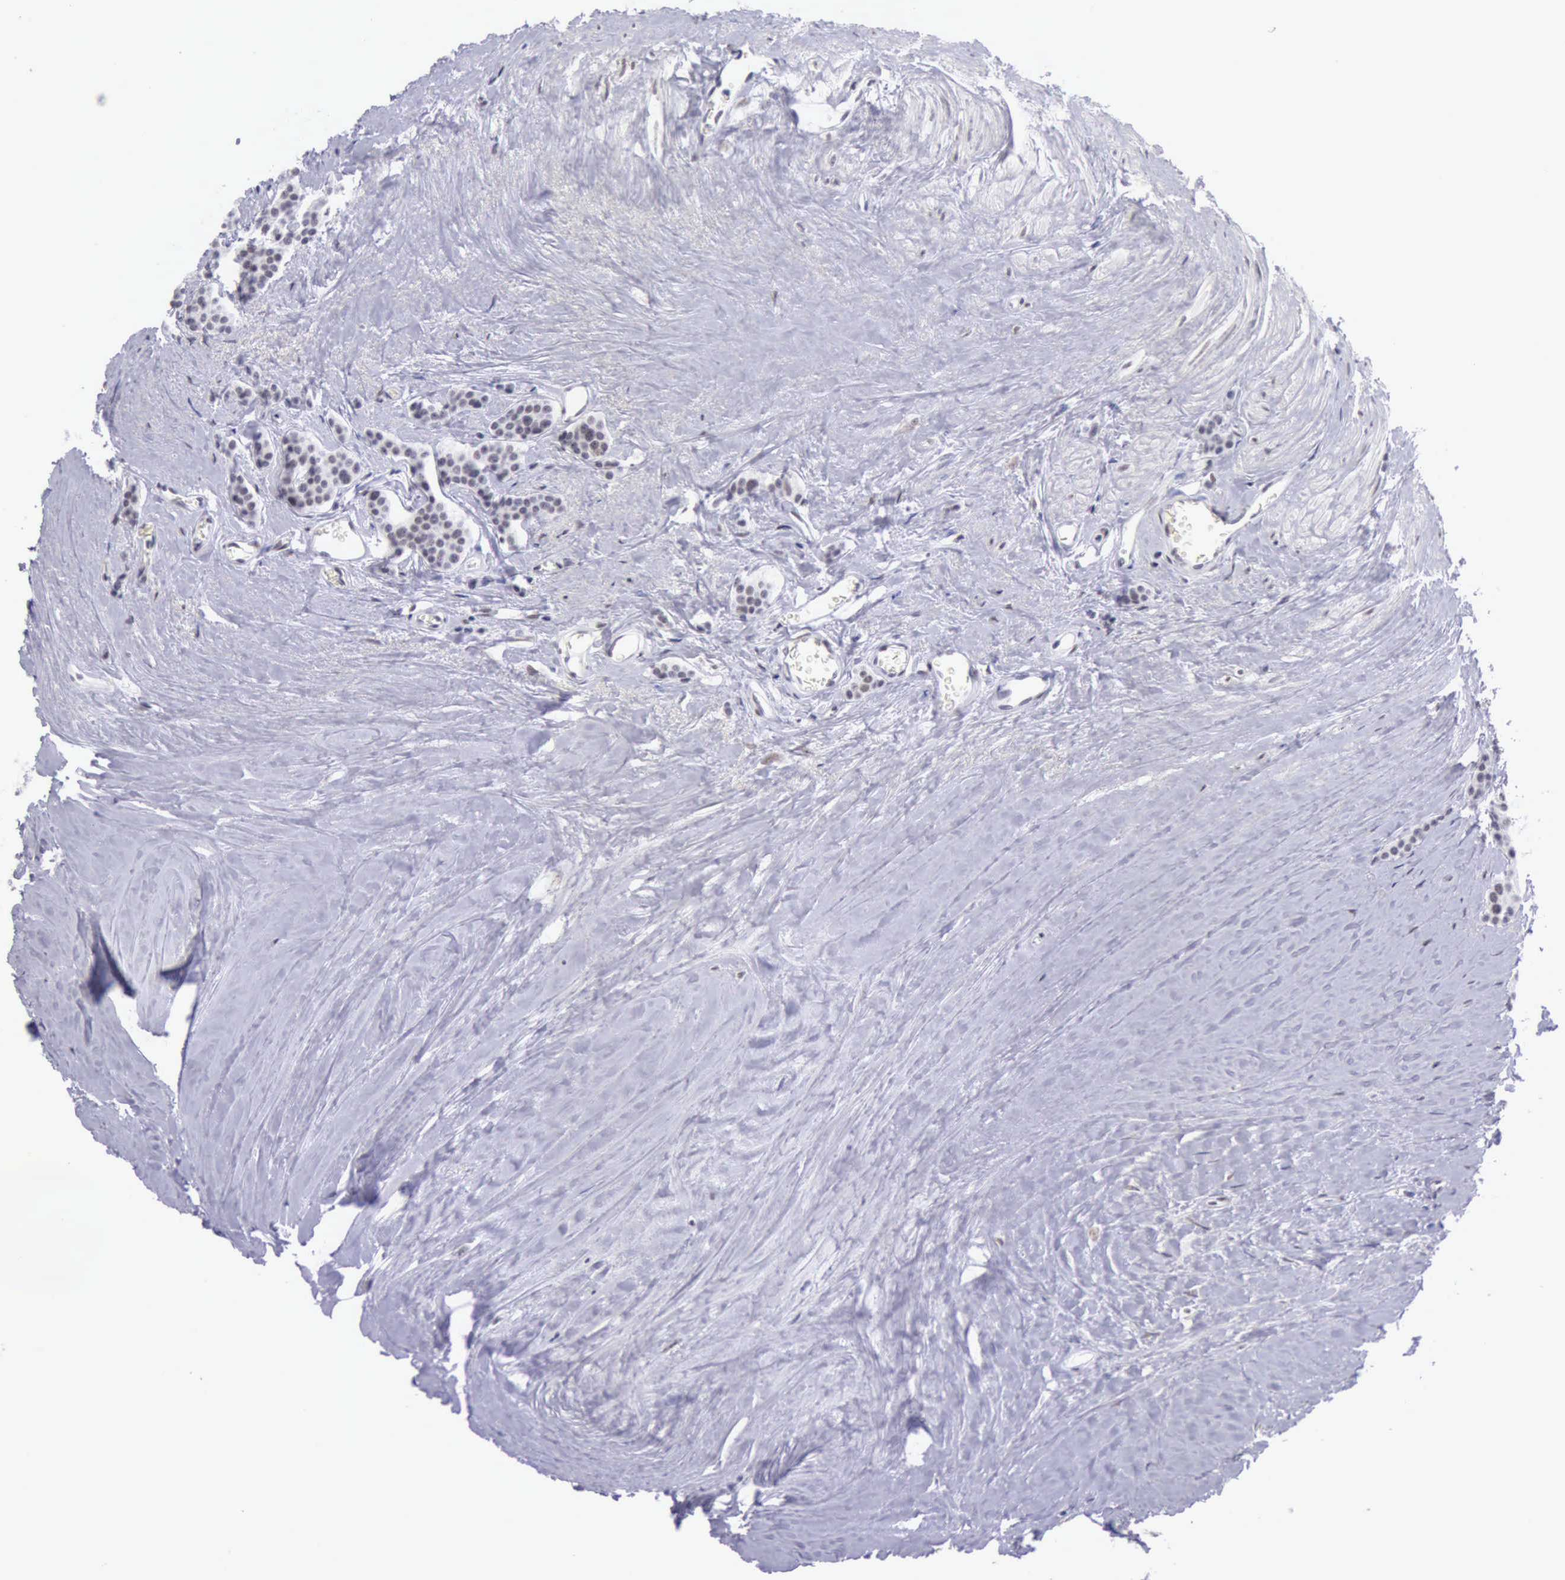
{"staining": {"intensity": "negative", "quantity": "none", "location": "none"}, "tissue": "carcinoid", "cell_type": "Tumor cells", "image_type": "cancer", "snomed": [{"axis": "morphology", "description": "Carcinoid, malignant, NOS"}, {"axis": "topography", "description": "Small intestine"}], "caption": "Carcinoid (malignant) was stained to show a protein in brown. There is no significant expression in tumor cells.", "gene": "EP300", "patient": {"sex": "male", "age": 60}}